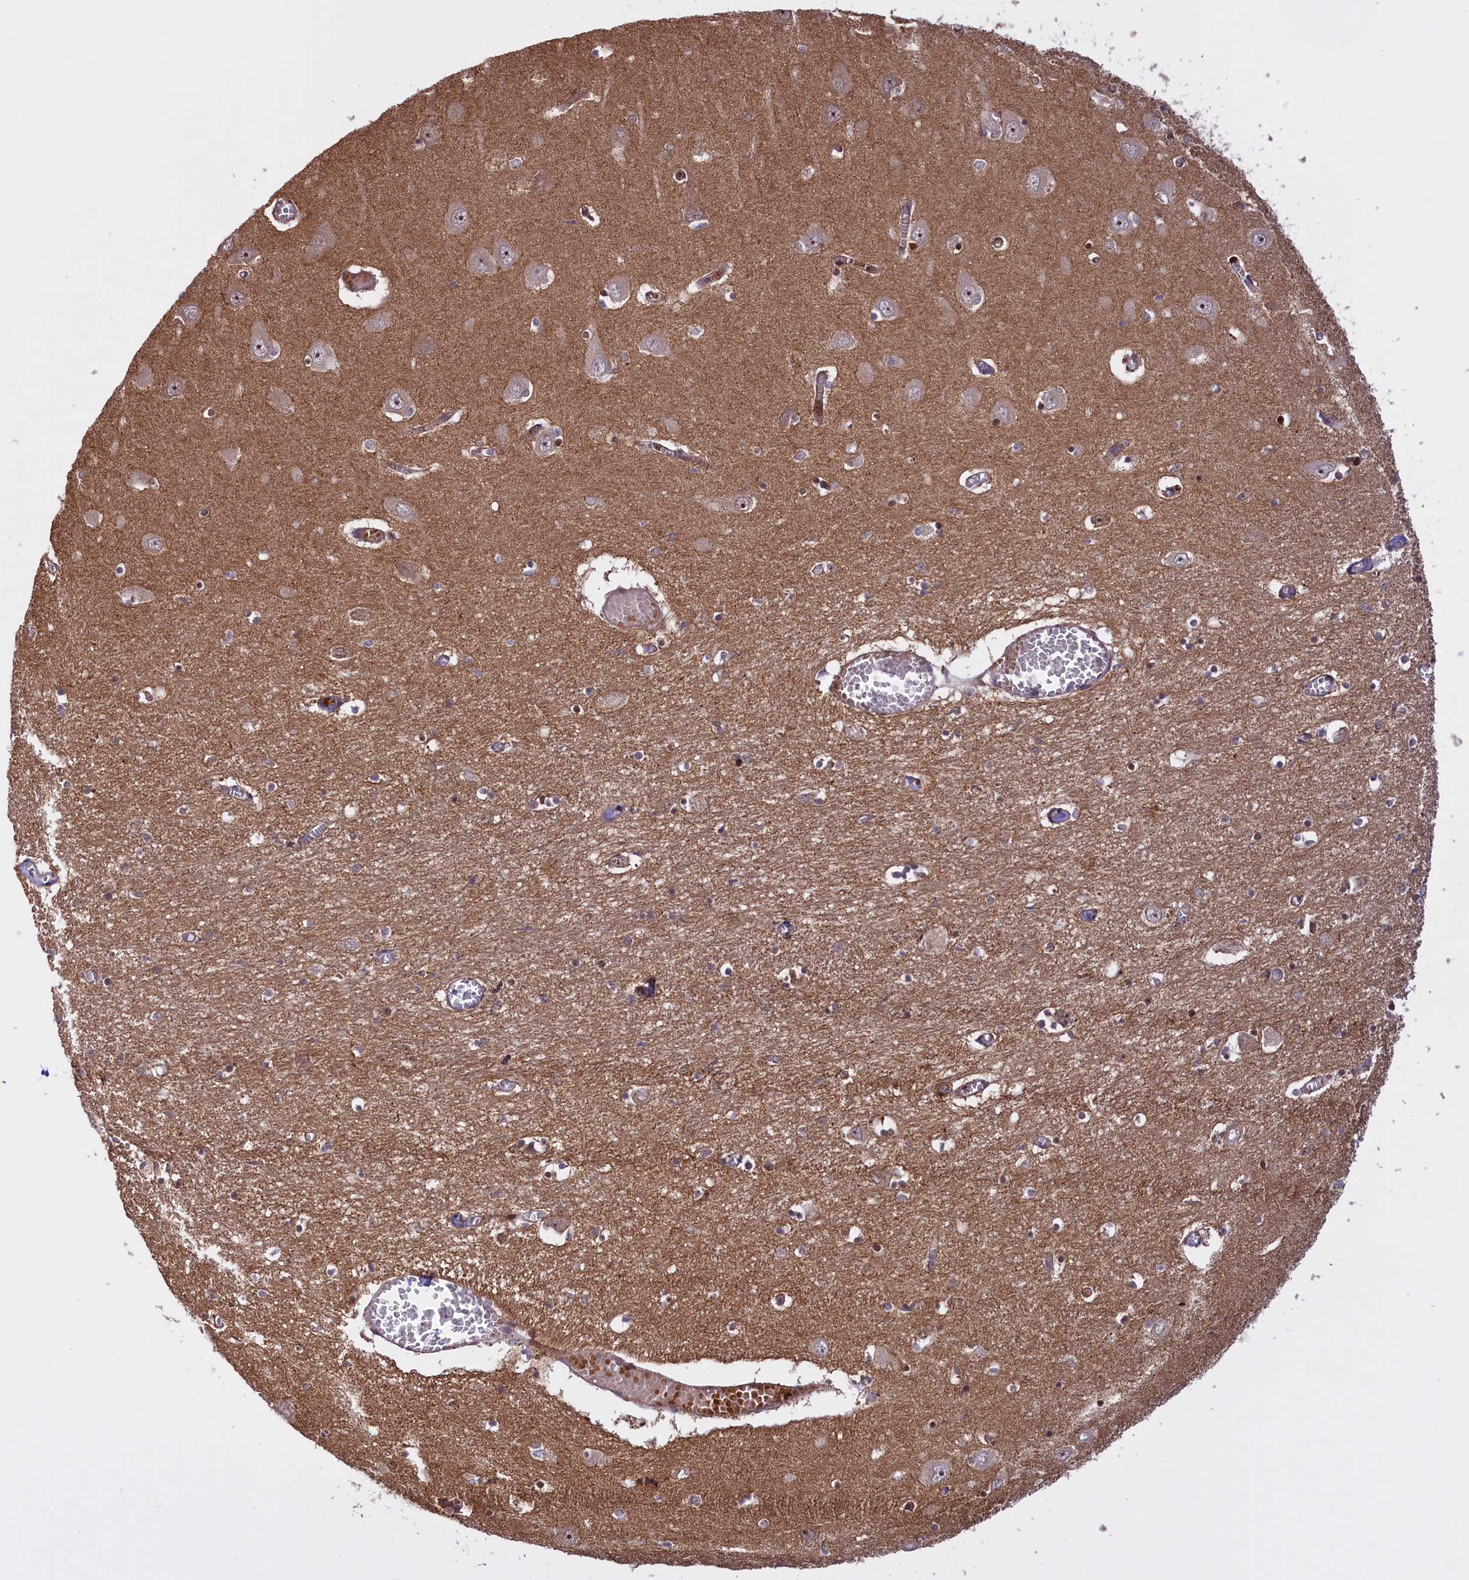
{"staining": {"intensity": "negative", "quantity": "none", "location": "none"}, "tissue": "hippocampus", "cell_type": "Glial cells", "image_type": "normal", "snomed": [{"axis": "morphology", "description": "Normal tissue, NOS"}, {"axis": "topography", "description": "Hippocampus"}], "caption": "DAB (3,3'-diaminobenzidine) immunohistochemical staining of normal human hippocampus displays no significant positivity in glial cells. (IHC, brightfield microscopy, high magnification).", "gene": "RRAD", "patient": {"sex": "male", "age": 70}}